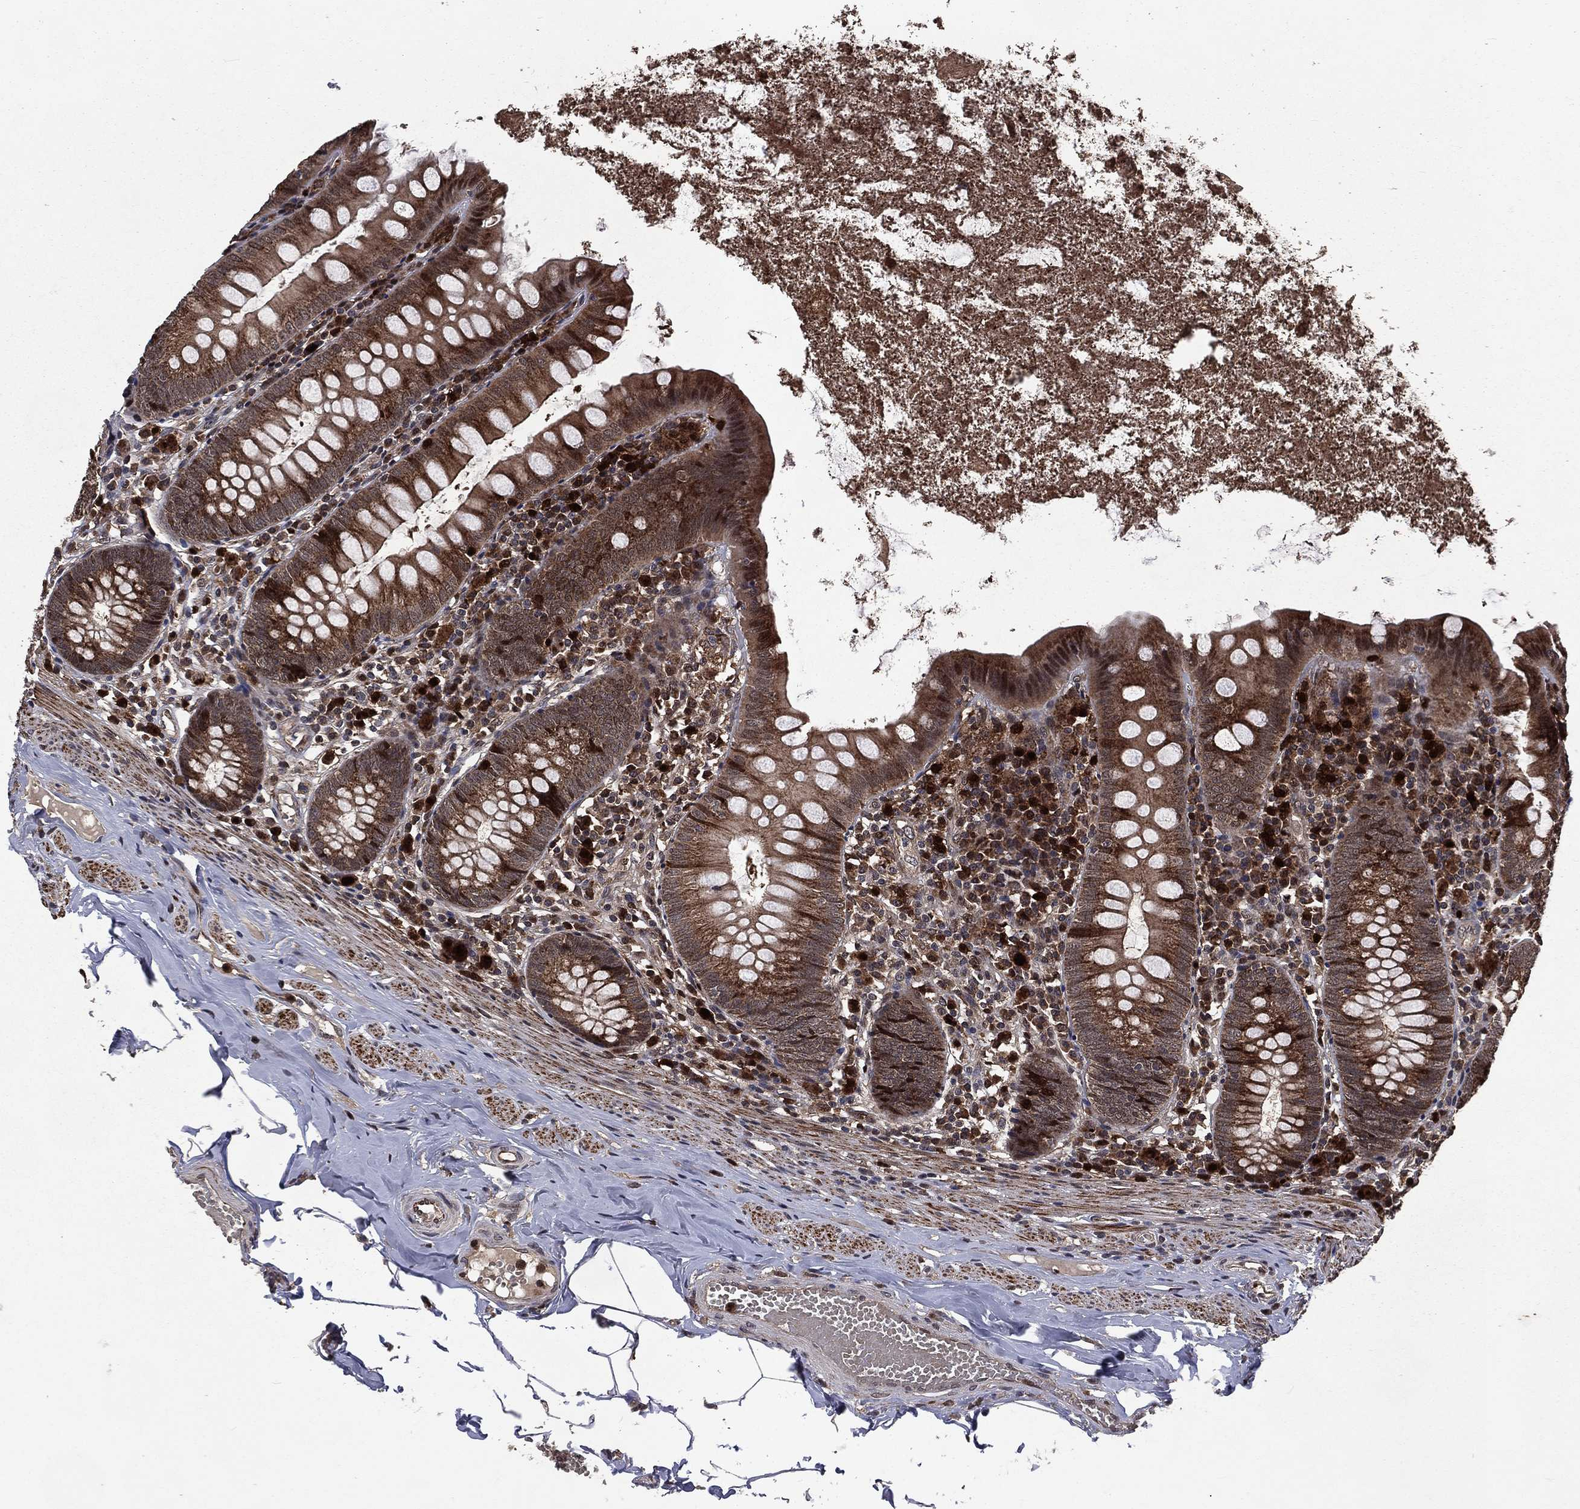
{"staining": {"intensity": "moderate", "quantity": ">75%", "location": "cytoplasmic/membranous"}, "tissue": "appendix", "cell_type": "Glandular cells", "image_type": "normal", "snomed": [{"axis": "morphology", "description": "Normal tissue, NOS"}, {"axis": "topography", "description": "Appendix"}], "caption": "Immunohistochemical staining of normal human appendix demonstrates >75% levels of moderate cytoplasmic/membranous protein positivity in about >75% of glandular cells.", "gene": "LENG8", "patient": {"sex": "female", "age": 82}}